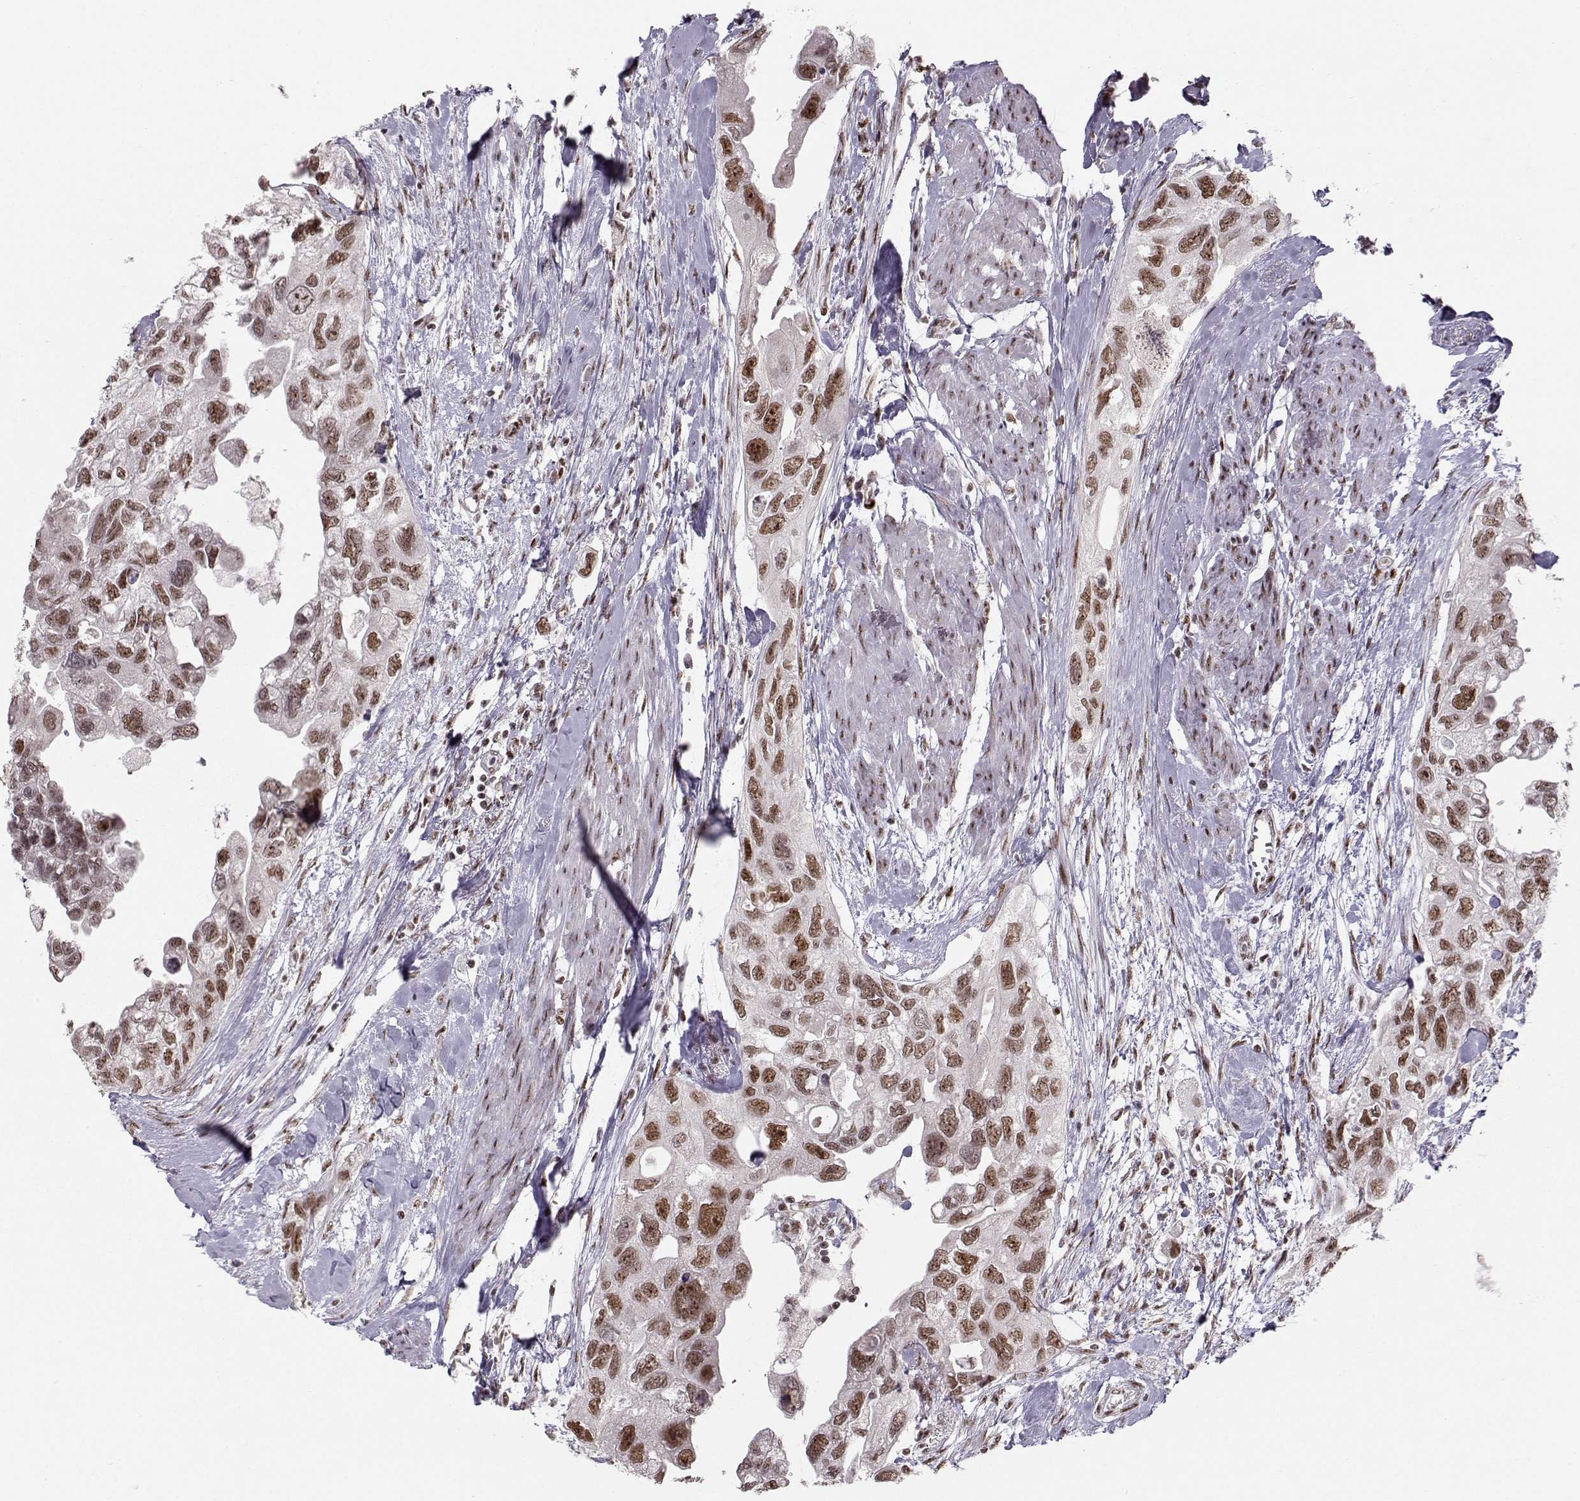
{"staining": {"intensity": "moderate", "quantity": ">75%", "location": "nuclear"}, "tissue": "urothelial cancer", "cell_type": "Tumor cells", "image_type": "cancer", "snomed": [{"axis": "morphology", "description": "Urothelial carcinoma, High grade"}, {"axis": "topography", "description": "Urinary bladder"}], "caption": "Human high-grade urothelial carcinoma stained with a brown dye demonstrates moderate nuclear positive staining in approximately >75% of tumor cells.", "gene": "SNAPC2", "patient": {"sex": "male", "age": 59}}